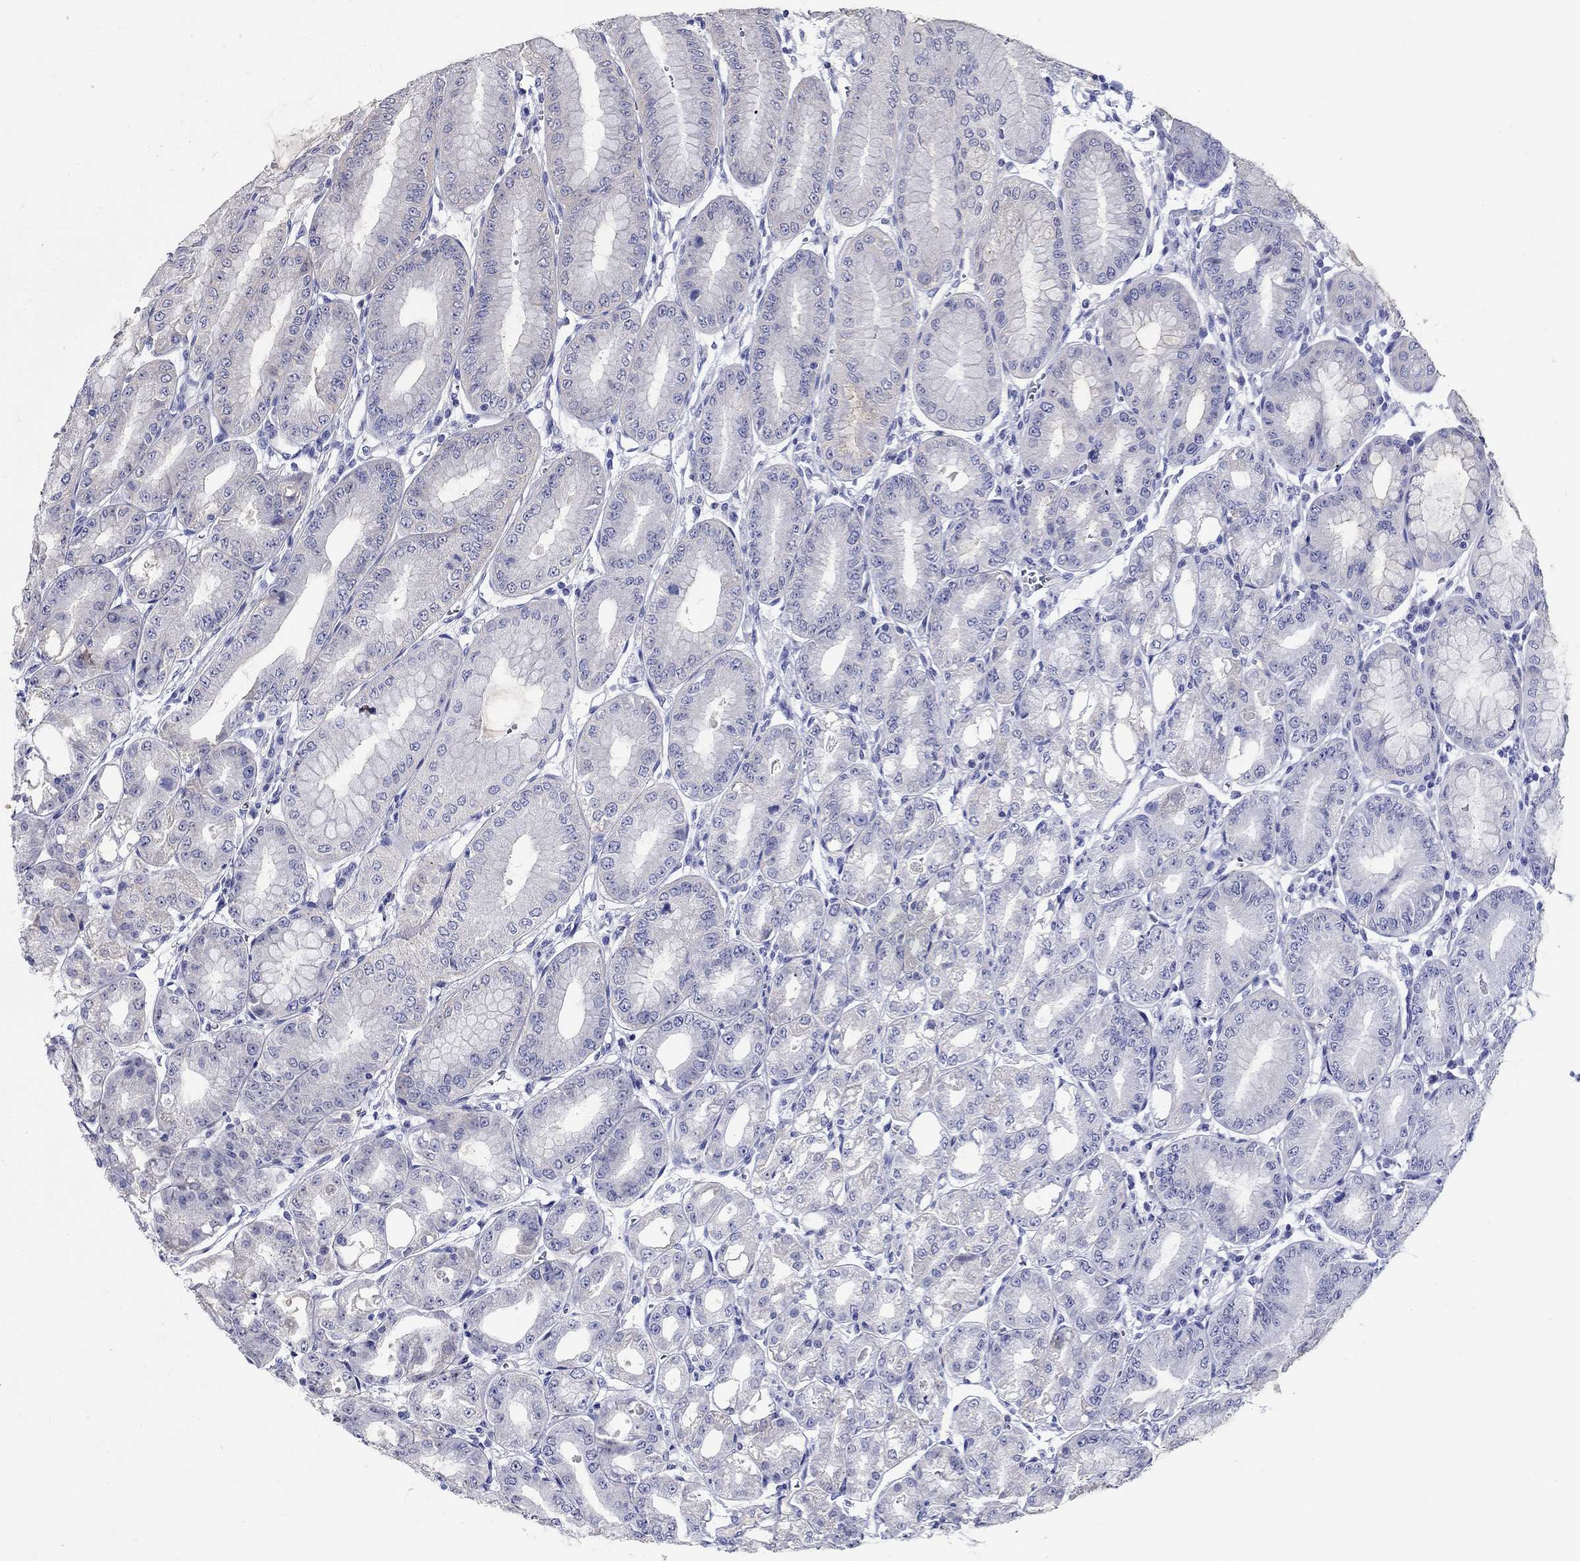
{"staining": {"intensity": "negative", "quantity": "none", "location": "none"}, "tissue": "stomach", "cell_type": "Glandular cells", "image_type": "normal", "snomed": [{"axis": "morphology", "description": "Normal tissue, NOS"}, {"axis": "topography", "description": "Stomach, lower"}], "caption": "Immunohistochemistry photomicrograph of normal human stomach stained for a protein (brown), which reveals no expression in glandular cells. (Stains: DAB immunohistochemistry with hematoxylin counter stain, Microscopy: brightfield microscopy at high magnification).", "gene": "SLC30A3", "patient": {"sex": "male", "age": 71}}